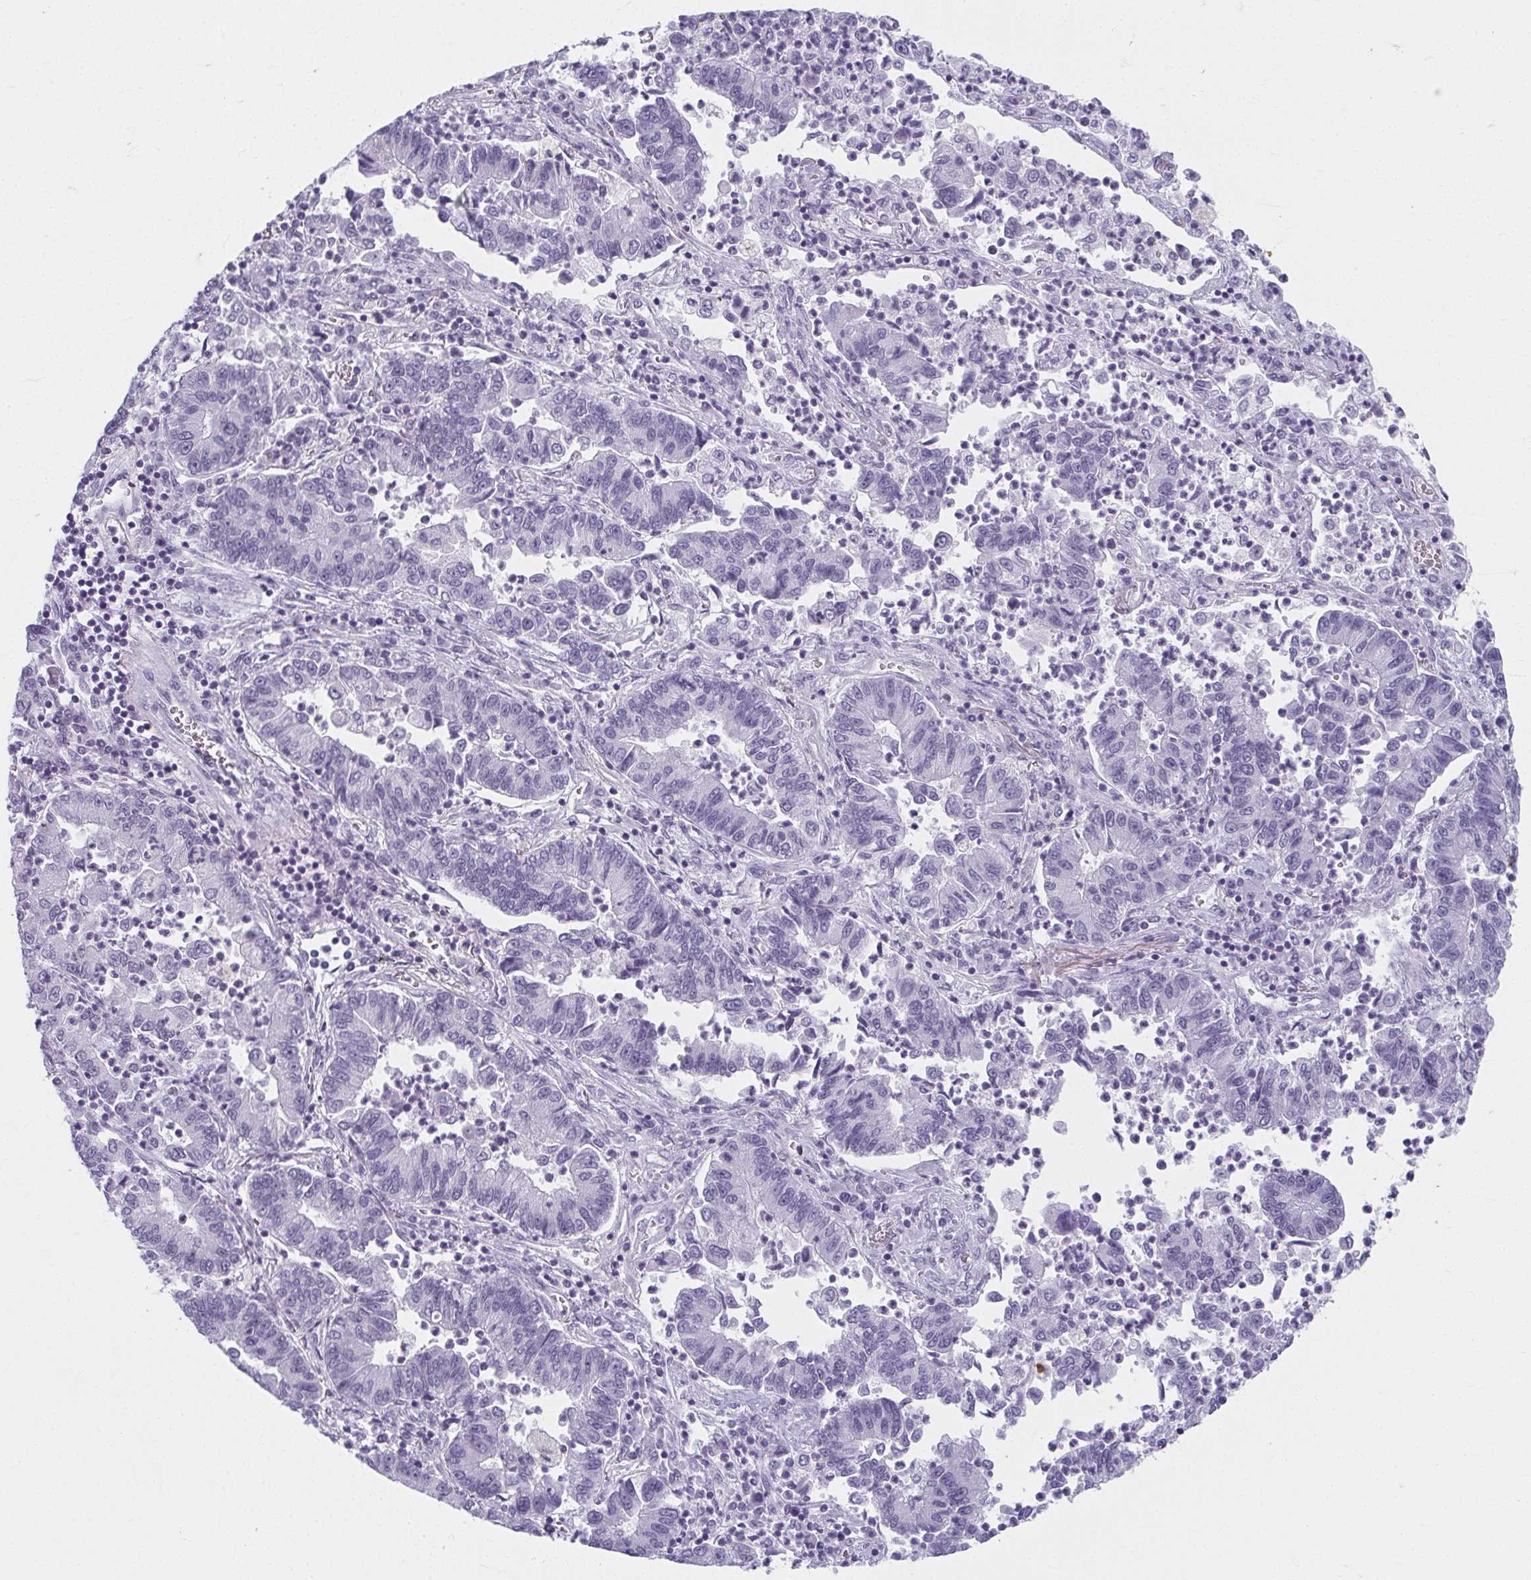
{"staining": {"intensity": "negative", "quantity": "none", "location": "none"}, "tissue": "lung cancer", "cell_type": "Tumor cells", "image_type": "cancer", "snomed": [{"axis": "morphology", "description": "Adenocarcinoma, NOS"}, {"axis": "topography", "description": "Lung"}], "caption": "Micrograph shows no significant protein positivity in tumor cells of lung adenocarcinoma.", "gene": "MOBP", "patient": {"sex": "female", "age": 57}}